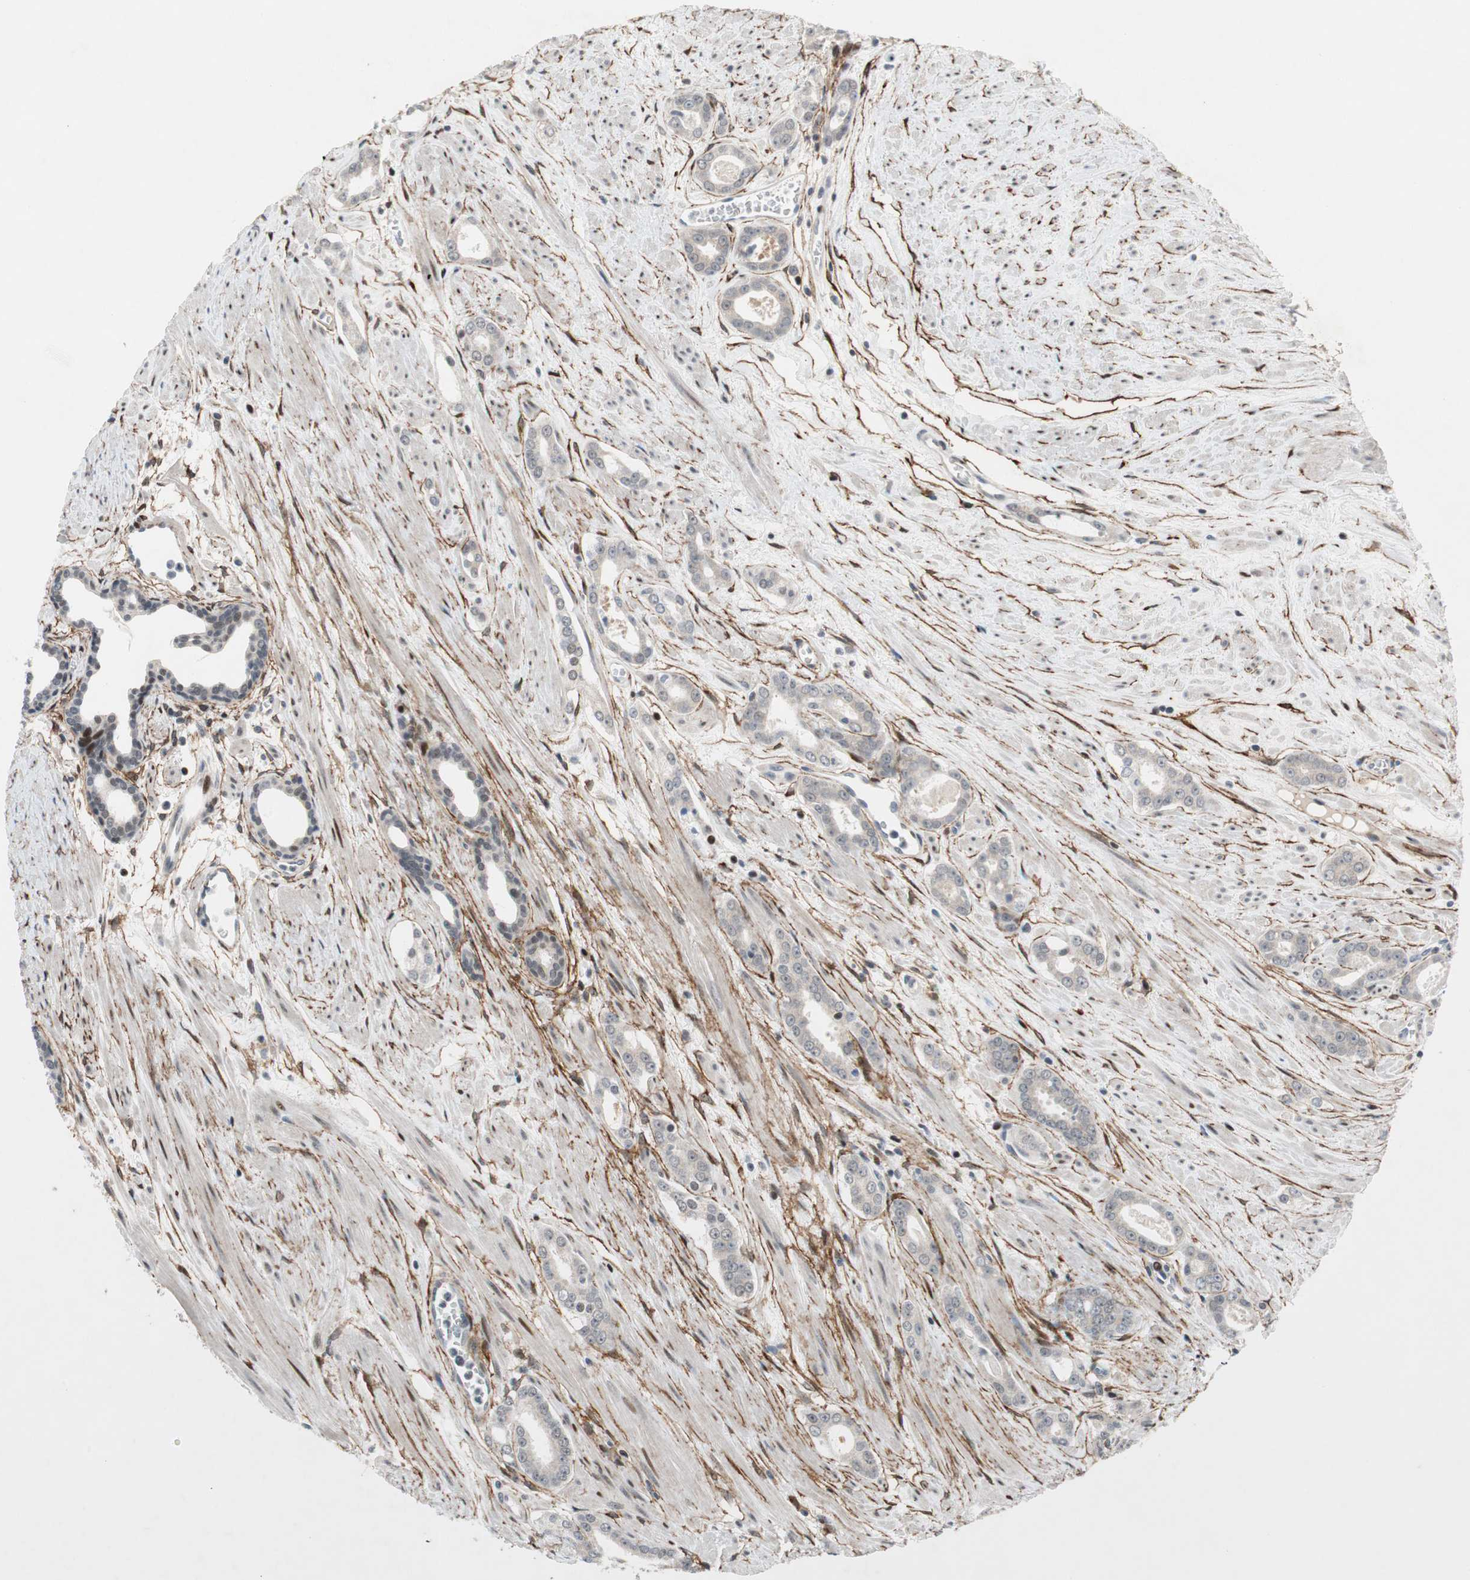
{"staining": {"intensity": "strong", "quantity": "<25%", "location": "nuclear"}, "tissue": "prostate cancer", "cell_type": "Tumor cells", "image_type": "cancer", "snomed": [{"axis": "morphology", "description": "Adenocarcinoma, Low grade"}, {"axis": "topography", "description": "Prostate"}], "caption": "A medium amount of strong nuclear staining is identified in about <25% of tumor cells in prostate cancer tissue.", "gene": "FBXO44", "patient": {"sex": "male", "age": 57}}